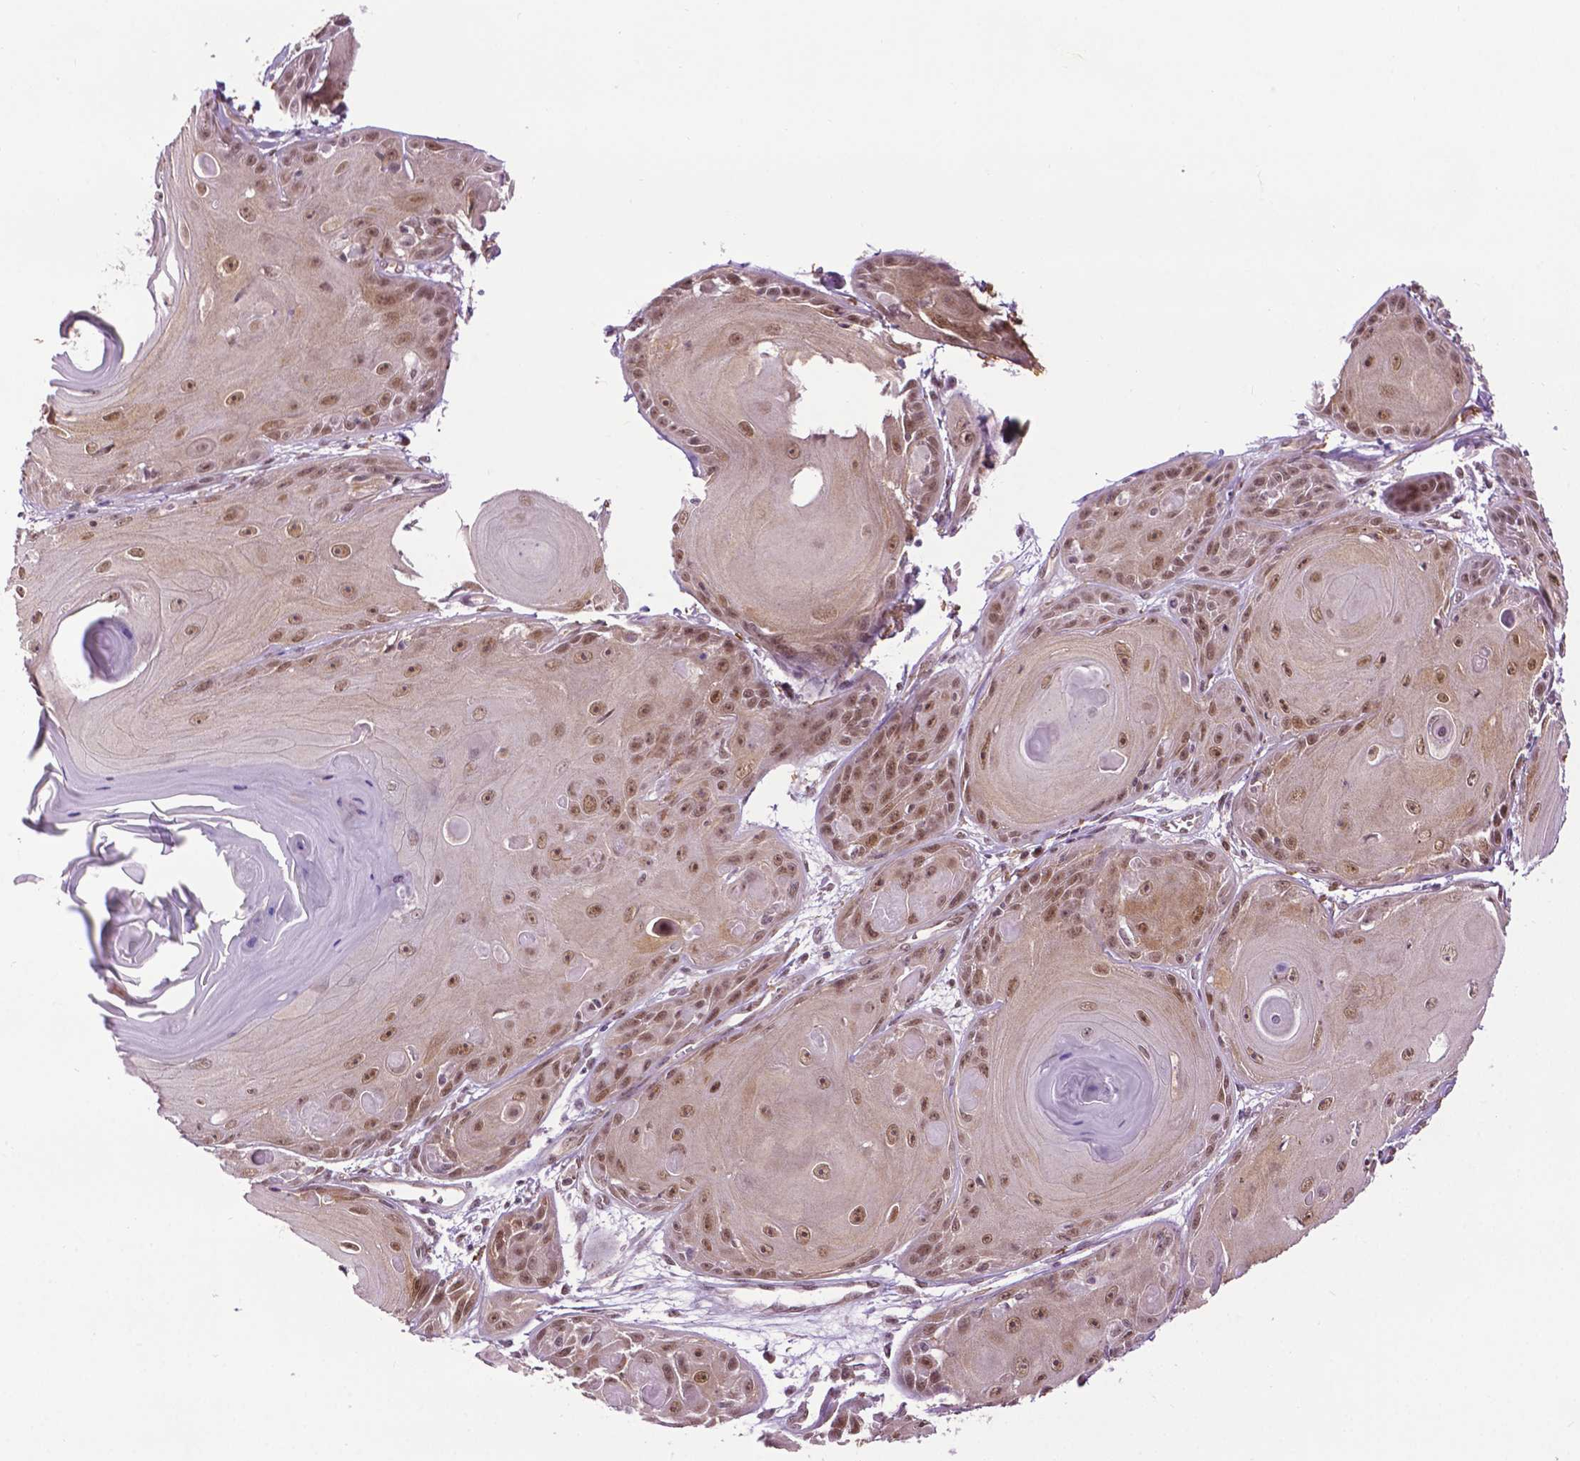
{"staining": {"intensity": "moderate", "quantity": ">75%", "location": "nuclear"}, "tissue": "skin cancer", "cell_type": "Tumor cells", "image_type": "cancer", "snomed": [{"axis": "morphology", "description": "Squamous cell carcinoma, NOS"}, {"axis": "topography", "description": "Skin"}, {"axis": "topography", "description": "Vulva"}], "caption": "DAB (3,3'-diaminobenzidine) immunohistochemical staining of skin cancer reveals moderate nuclear protein positivity in about >75% of tumor cells.", "gene": "UBQLN4", "patient": {"sex": "female", "age": 85}}